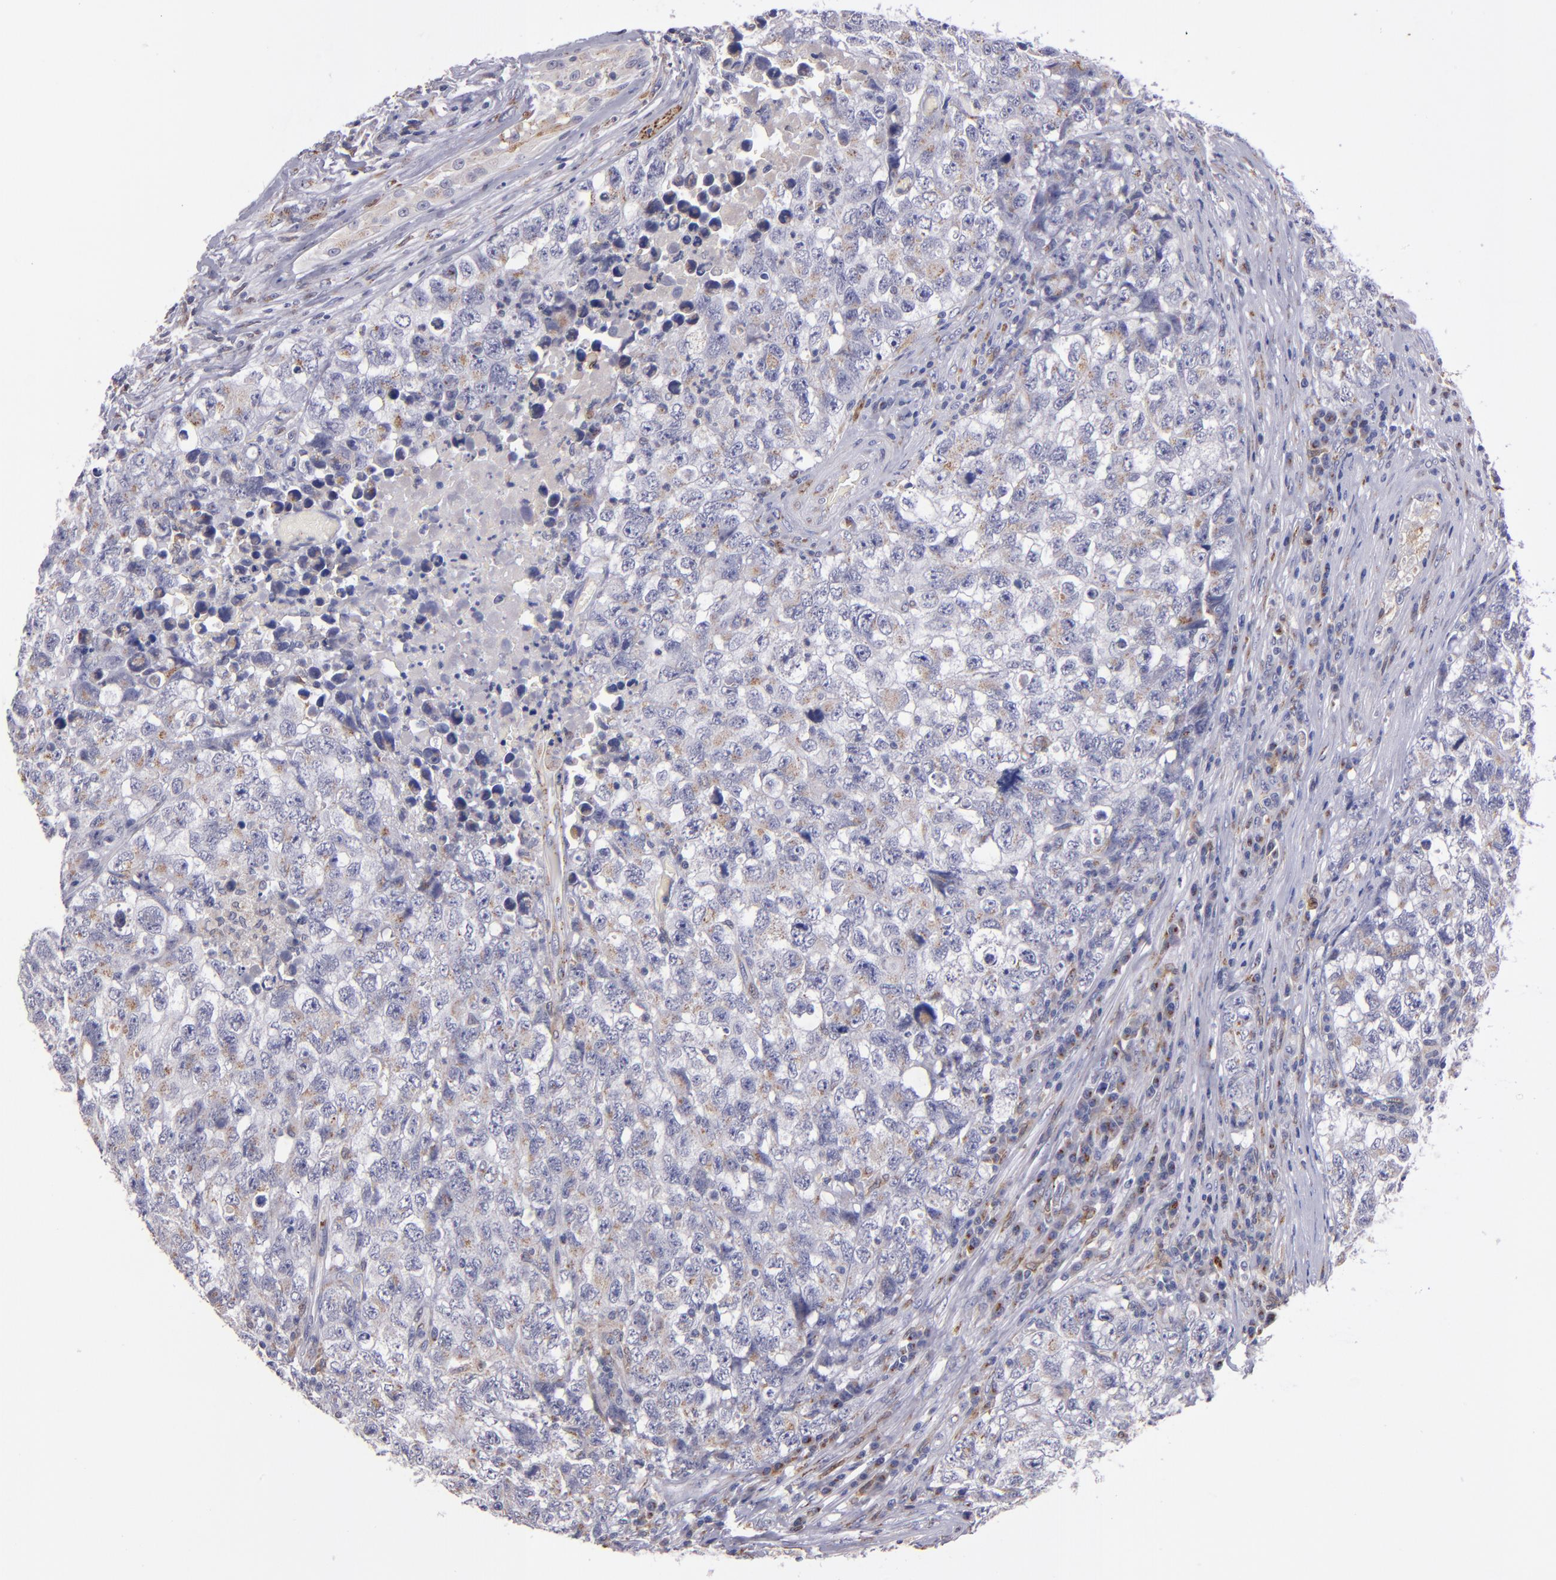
{"staining": {"intensity": "weak", "quantity": "25%-75%", "location": "cytoplasmic/membranous"}, "tissue": "testis cancer", "cell_type": "Tumor cells", "image_type": "cancer", "snomed": [{"axis": "morphology", "description": "Carcinoma, Embryonal, NOS"}, {"axis": "topography", "description": "Testis"}], "caption": "The histopathology image reveals immunohistochemical staining of embryonal carcinoma (testis). There is weak cytoplasmic/membranous staining is present in approximately 25%-75% of tumor cells.", "gene": "PTGS1", "patient": {"sex": "male", "age": 31}}